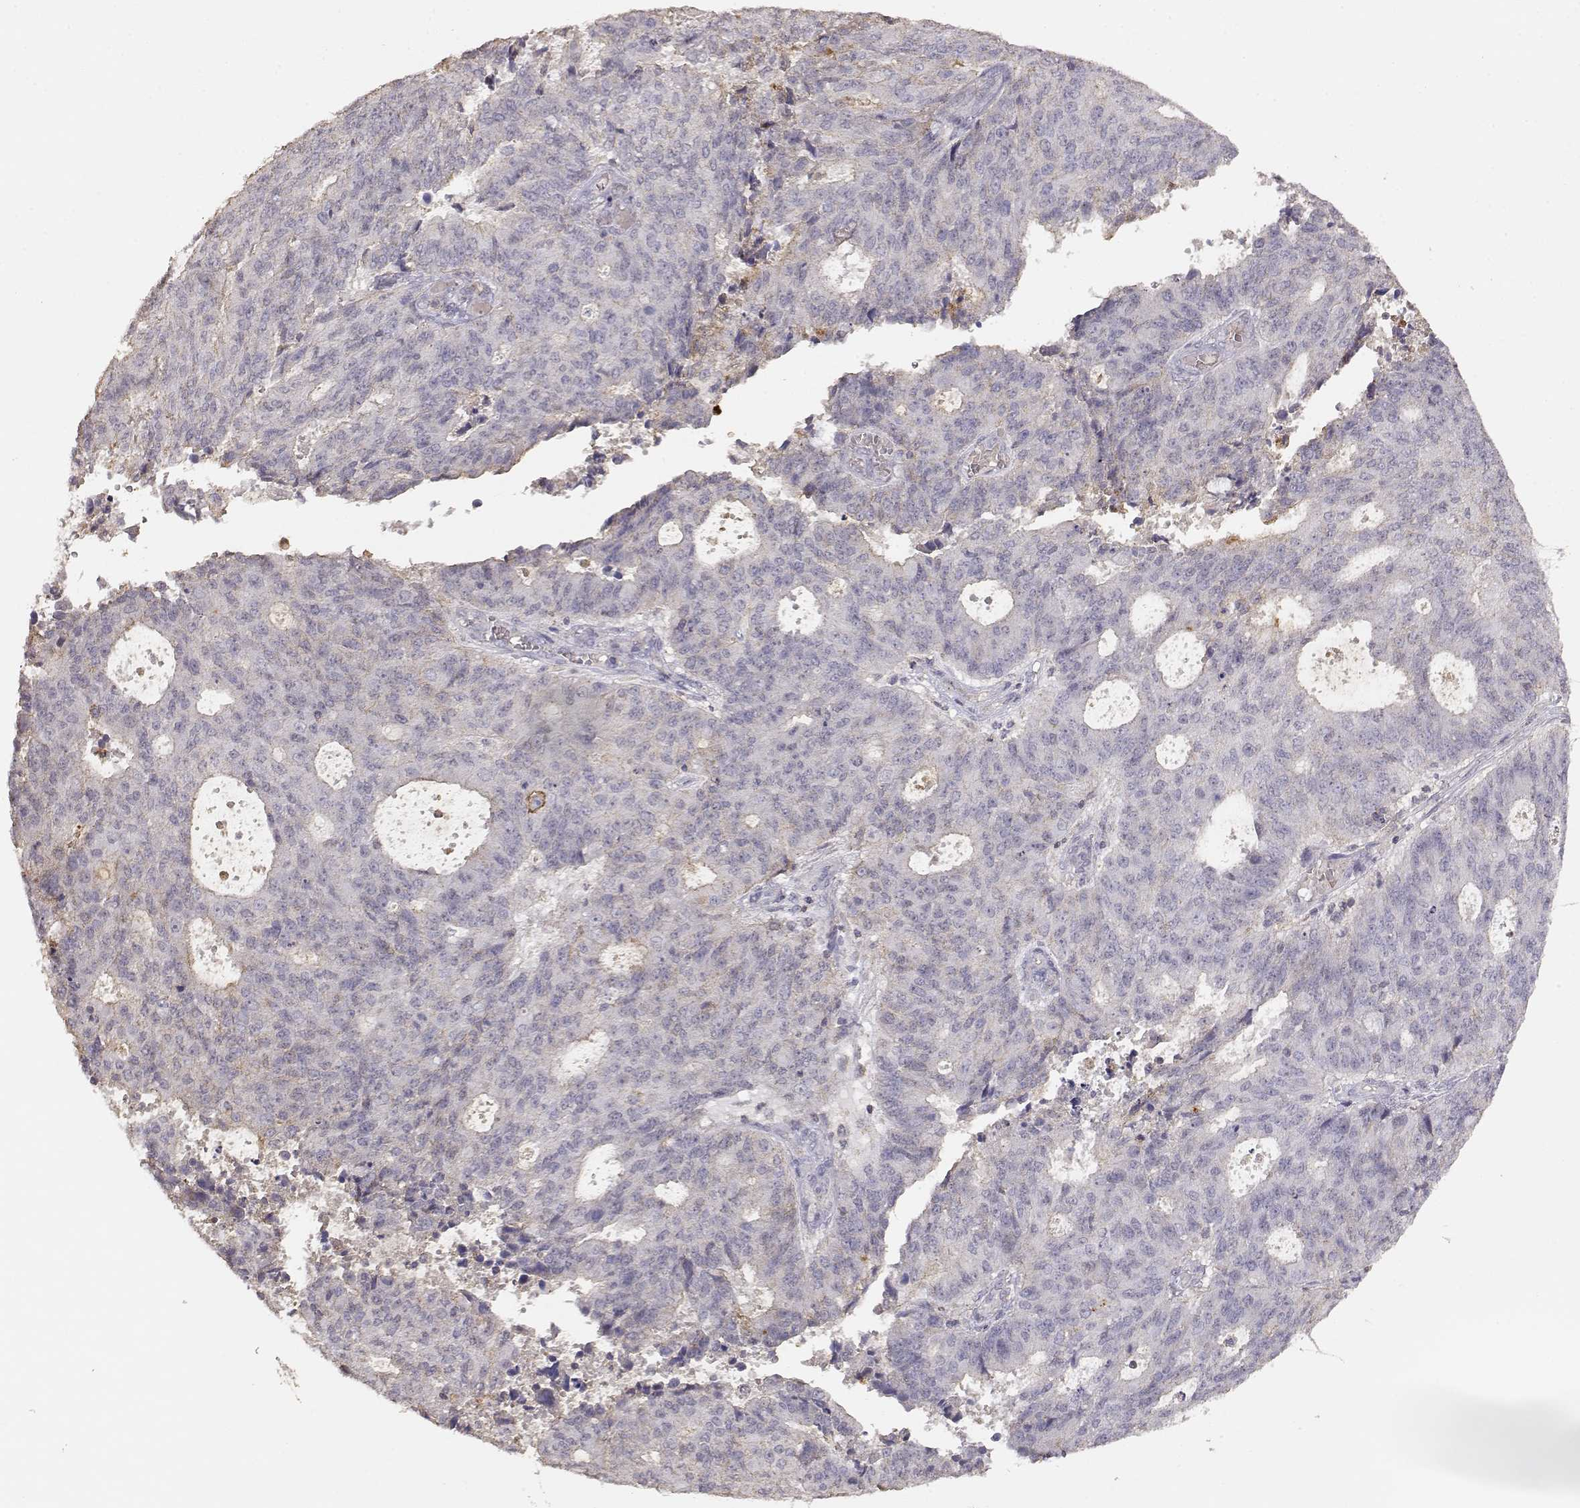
{"staining": {"intensity": "weak", "quantity": "<25%", "location": "cytoplasmic/membranous"}, "tissue": "endometrial cancer", "cell_type": "Tumor cells", "image_type": "cancer", "snomed": [{"axis": "morphology", "description": "Adenocarcinoma, NOS"}, {"axis": "topography", "description": "Endometrium"}], "caption": "Endometrial cancer stained for a protein using IHC displays no staining tumor cells.", "gene": "TNFRSF10C", "patient": {"sex": "female", "age": 82}}